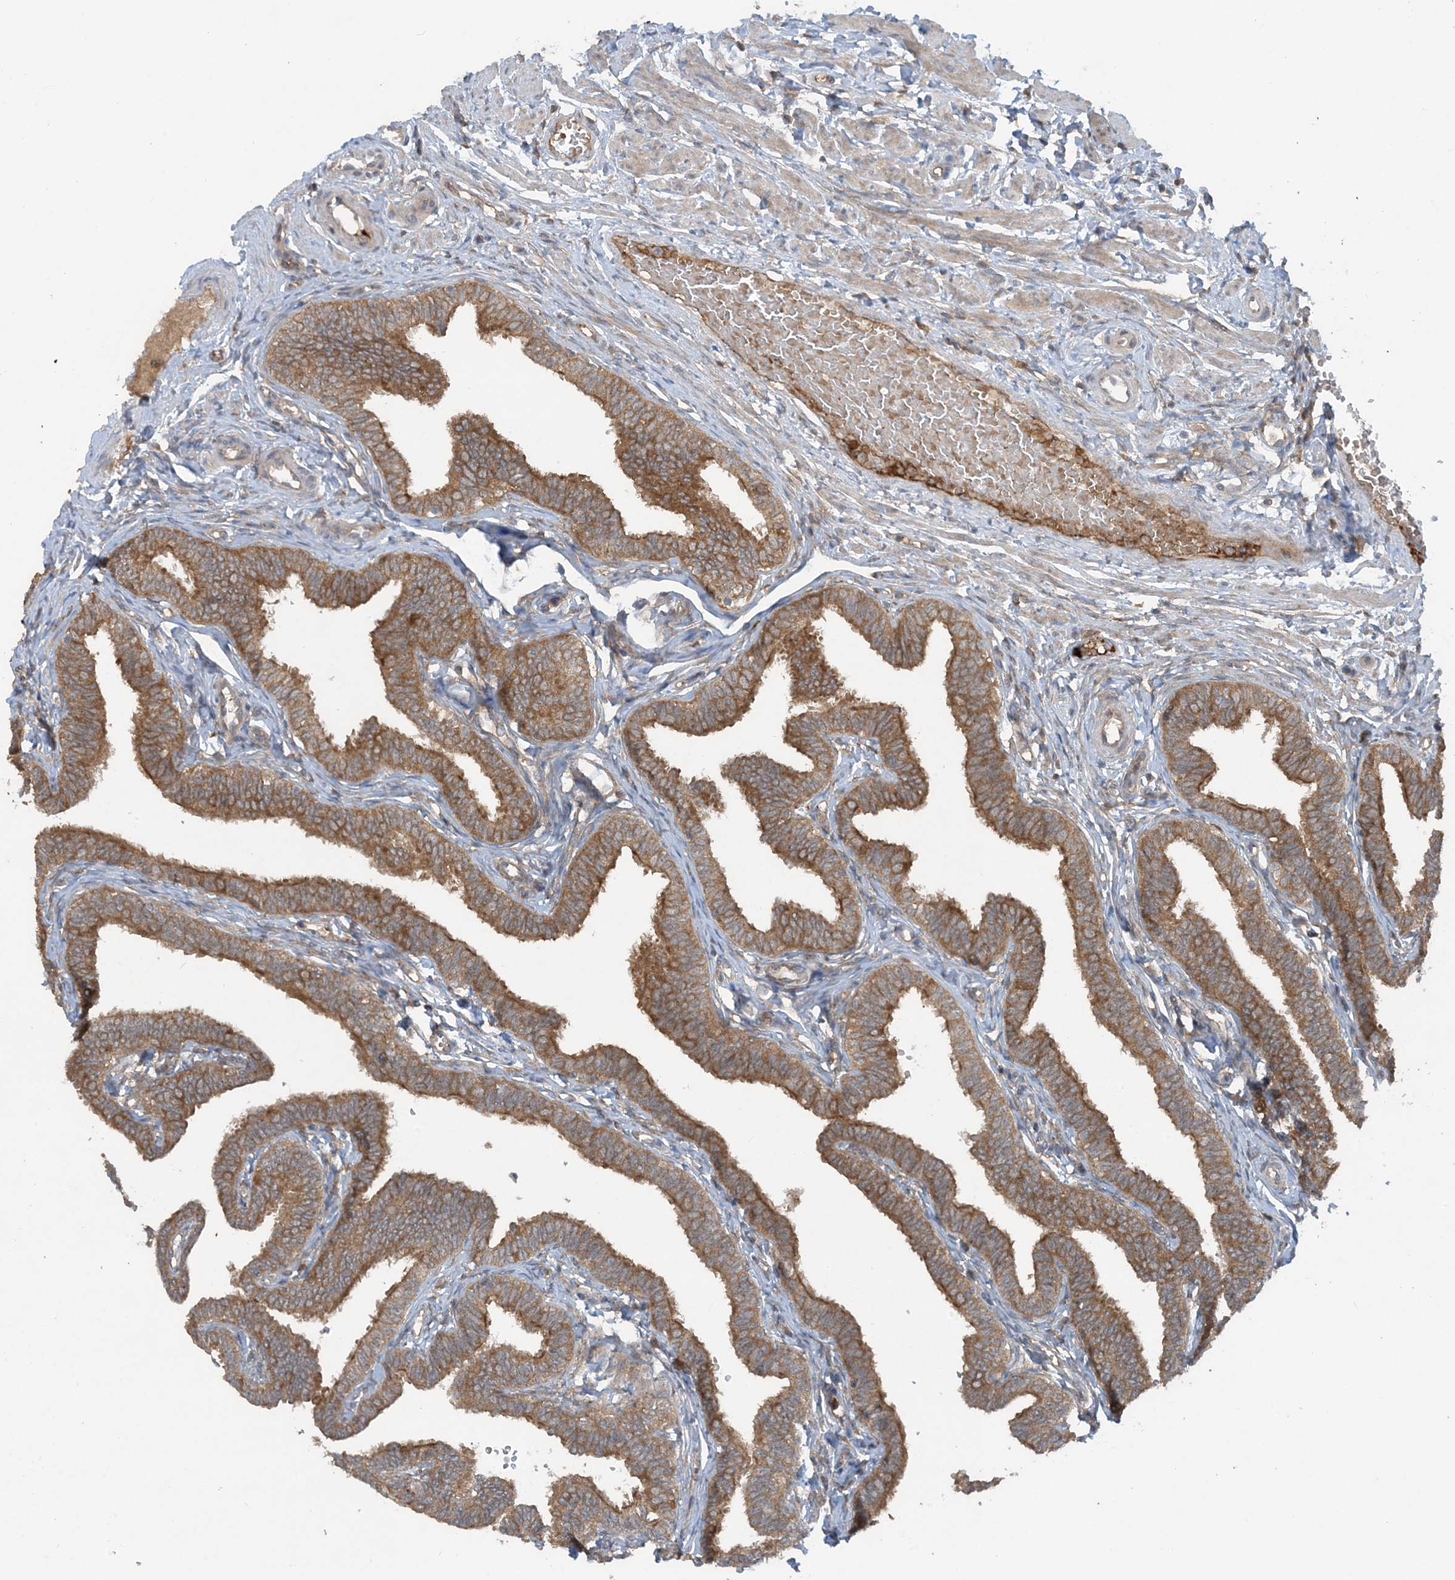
{"staining": {"intensity": "moderate", "quantity": ">75%", "location": "cytoplasmic/membranous"}, "tissue": "fallopian tube", "cell_type": "Glandular cells", "image_type": "normal", "snomed": [{"axis": "morphology", "description": "Normal tissue, NOS"}, {"axis": "topography", "description": "Fallopian tube"}, {"axis": "topography", "description": "Ovary"}], "caption": "Fallopian tube was stained to show a protein in brown. There is medium levels of moderate cytoplasmic/membranous expression in approximately >75% of glandular cells. (Brightfield microscopy of DAB IHC at high magnification).", "gene": "STAM2", "patient": {"sex": "female", "age": 23}}